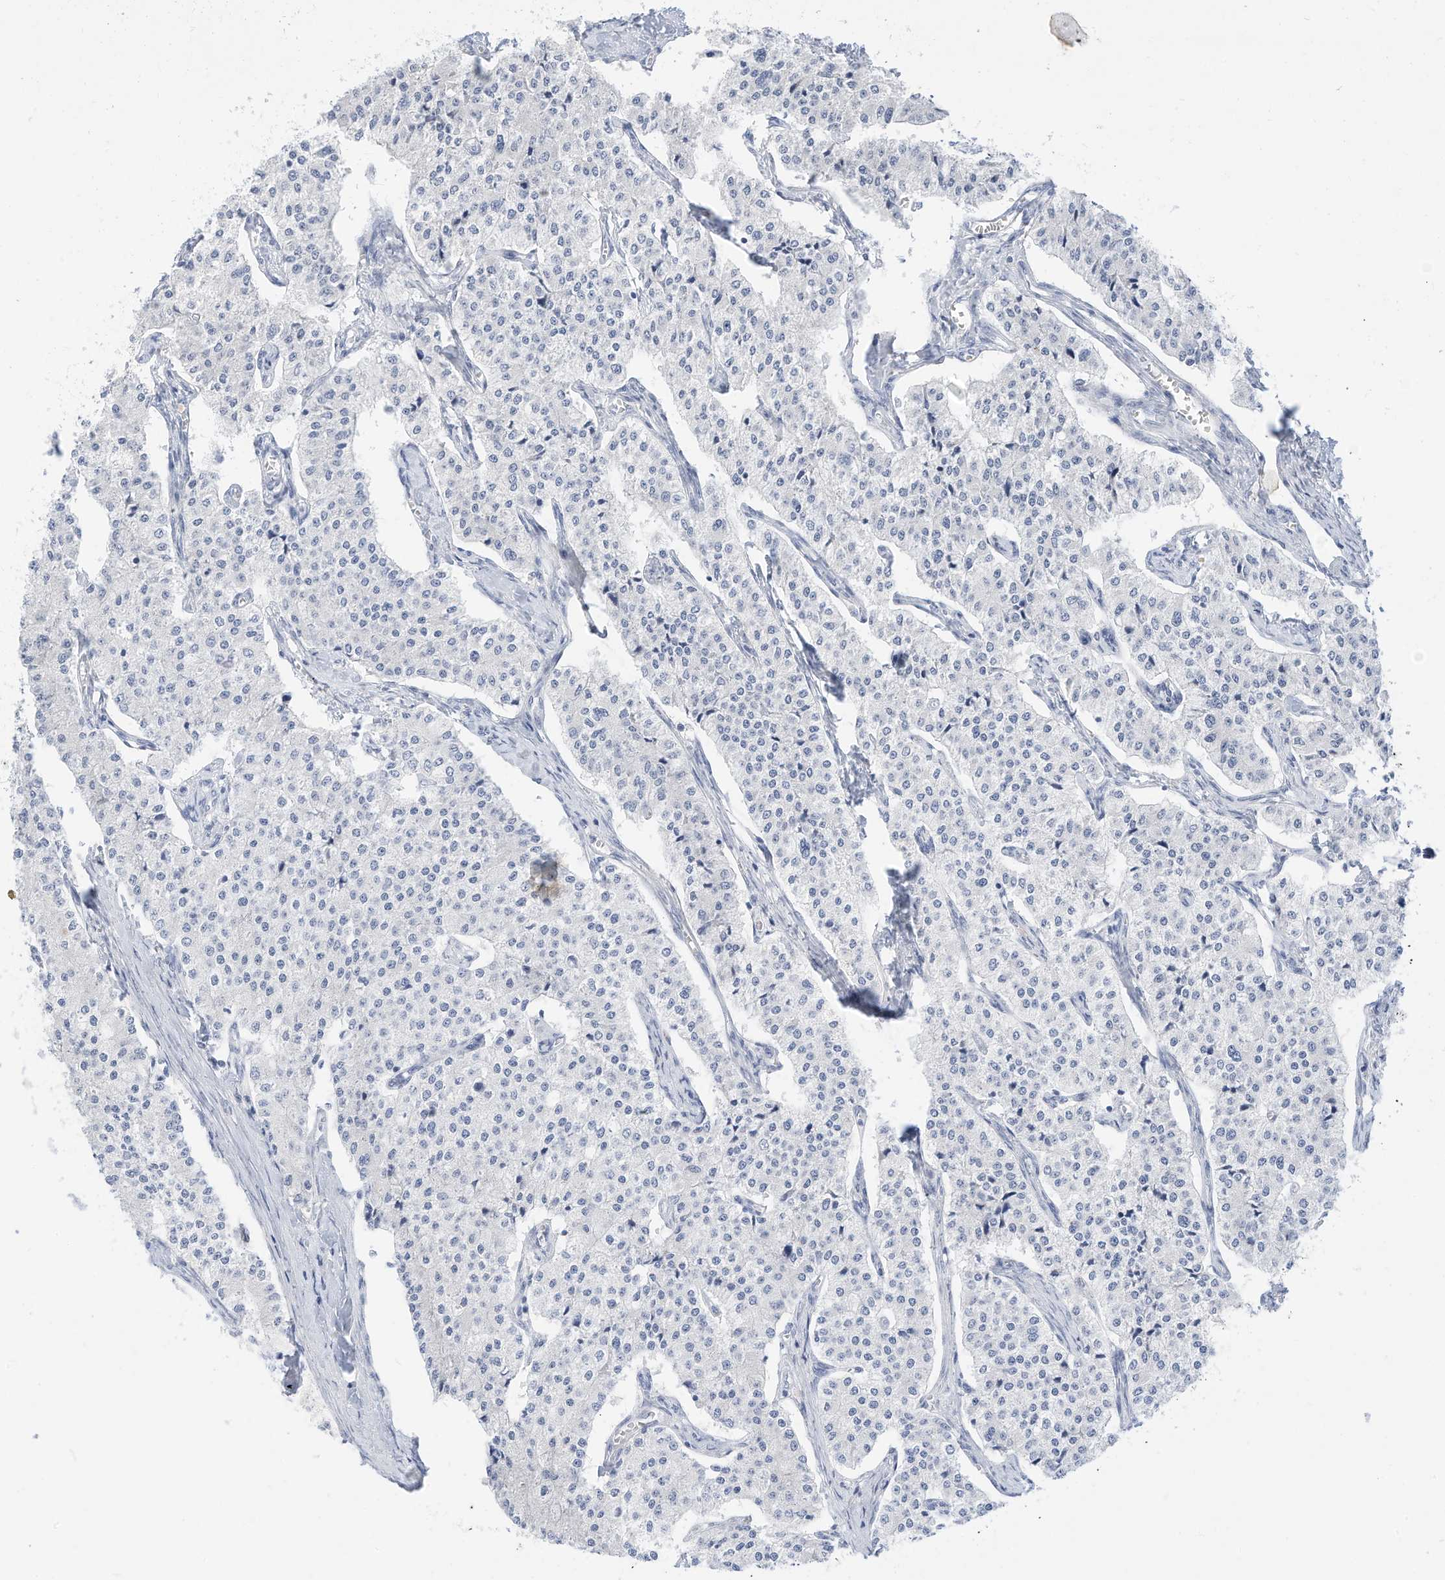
{"staining": {"intensity": "negative", "quantity": "none", "location": "none"}, "tissue": "carcinoid", "cell_type": "Tumor cells", "image_type": "cancer", "snomed": [{"axis": "morphology", "description": "Carcinoid, malignant, NOS"}, {"axis": "topography", "description": "Colon"}], "caption": "High power microscopy image of an immunohistochemistry (IHC) photomicrograph of carcinoid (malignant), revealing no significant staining in tumor cells.", "gene": "SPOCD1", "patient": {"sex": "female", "age": 52}}